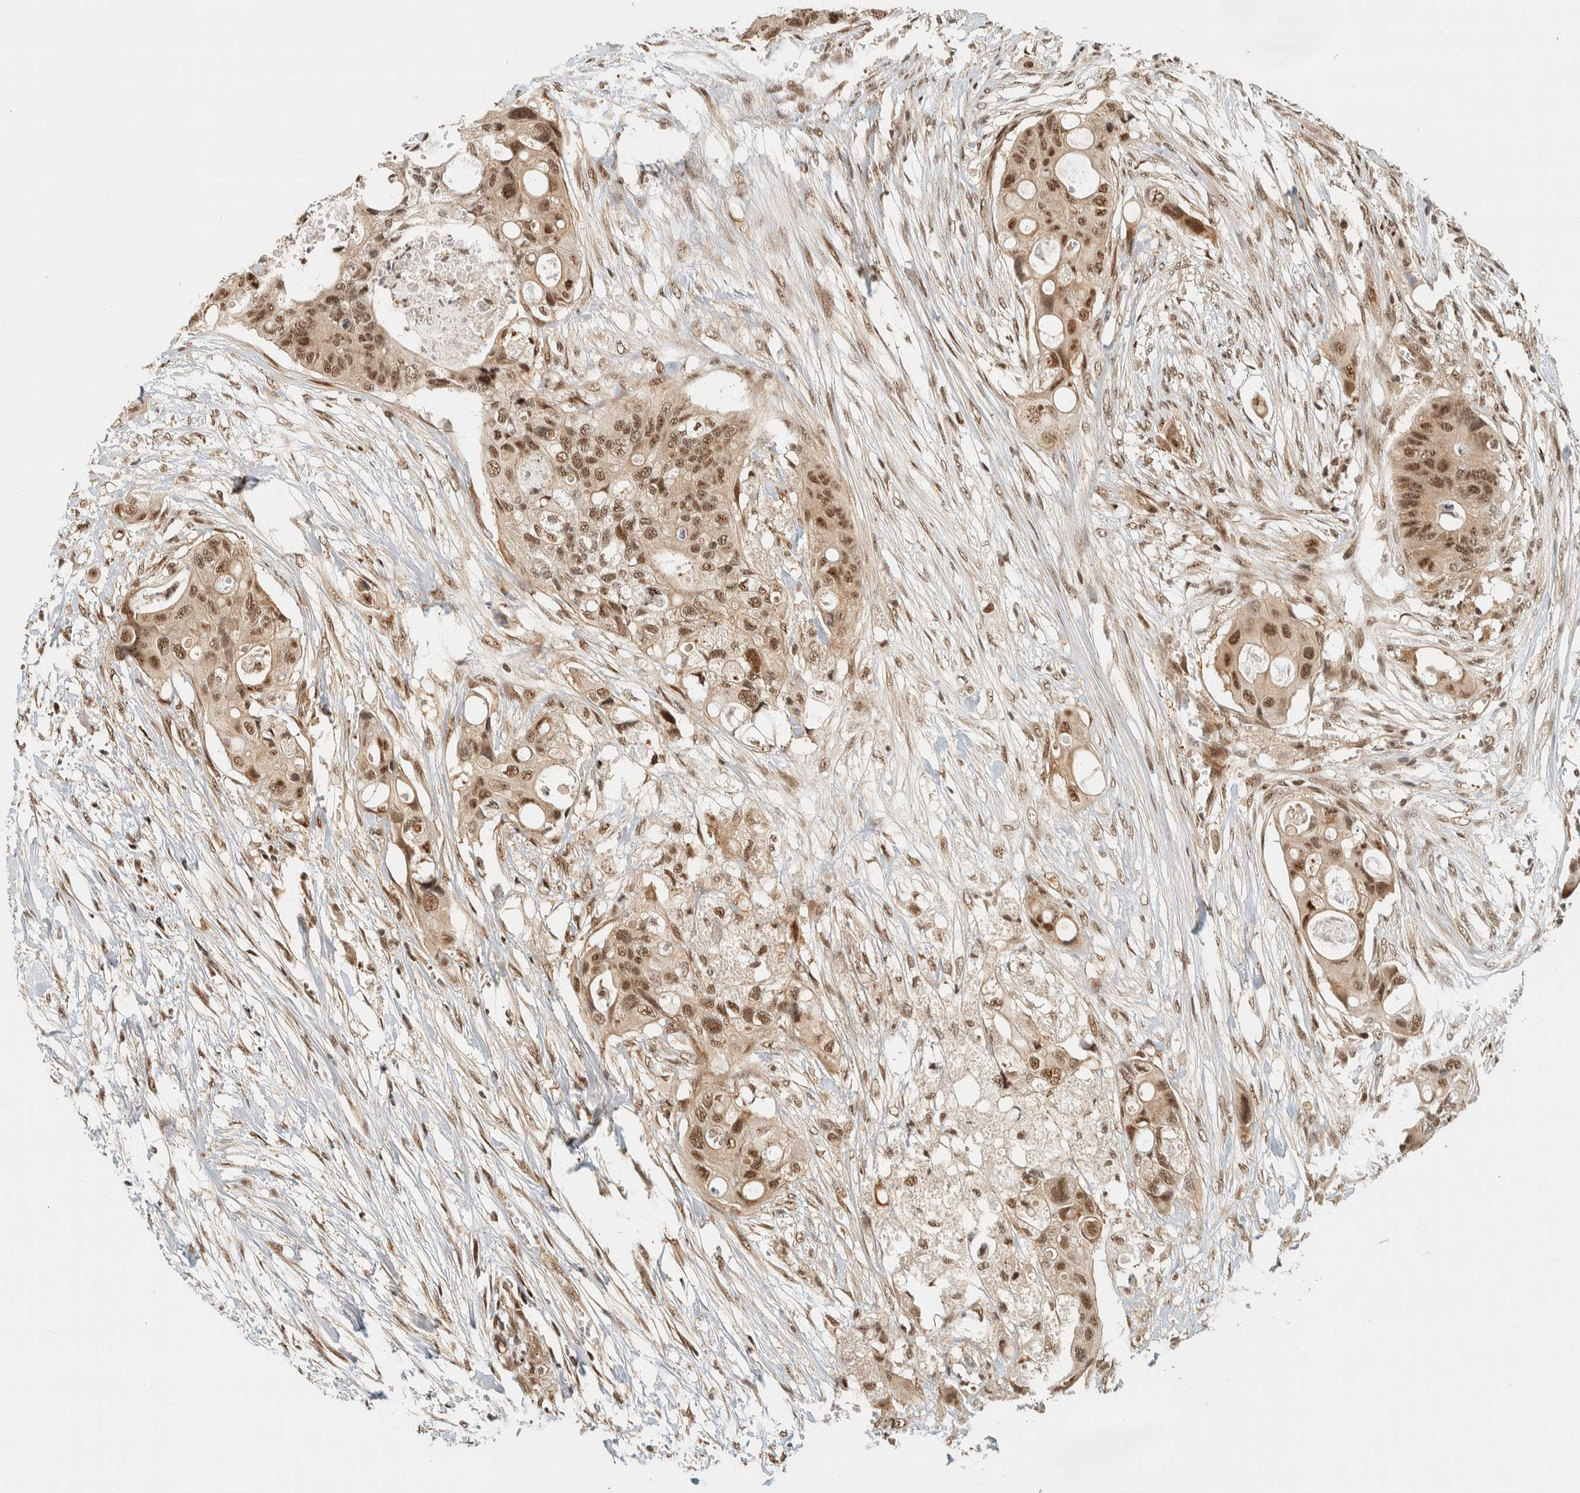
{"staining": {"intensity": "moderate", "quantity": ">75%", "location": "nuclear"}, "tissue": "colorectal cancer", "cell_type": "Tumor cells", "image_type": "cancer", "snomed": [{"axis": "morphology", "description": "Adenocarcinoma, NOS"}, {"axis": "topography", "description": "Colon"}], "caption": "Human colorectal adenocarcinoma stained with a protein marker exhibits moderate staining in tumor cells.", "gene": "SIK1", "patient": {"sex": "female", "age": 57}}